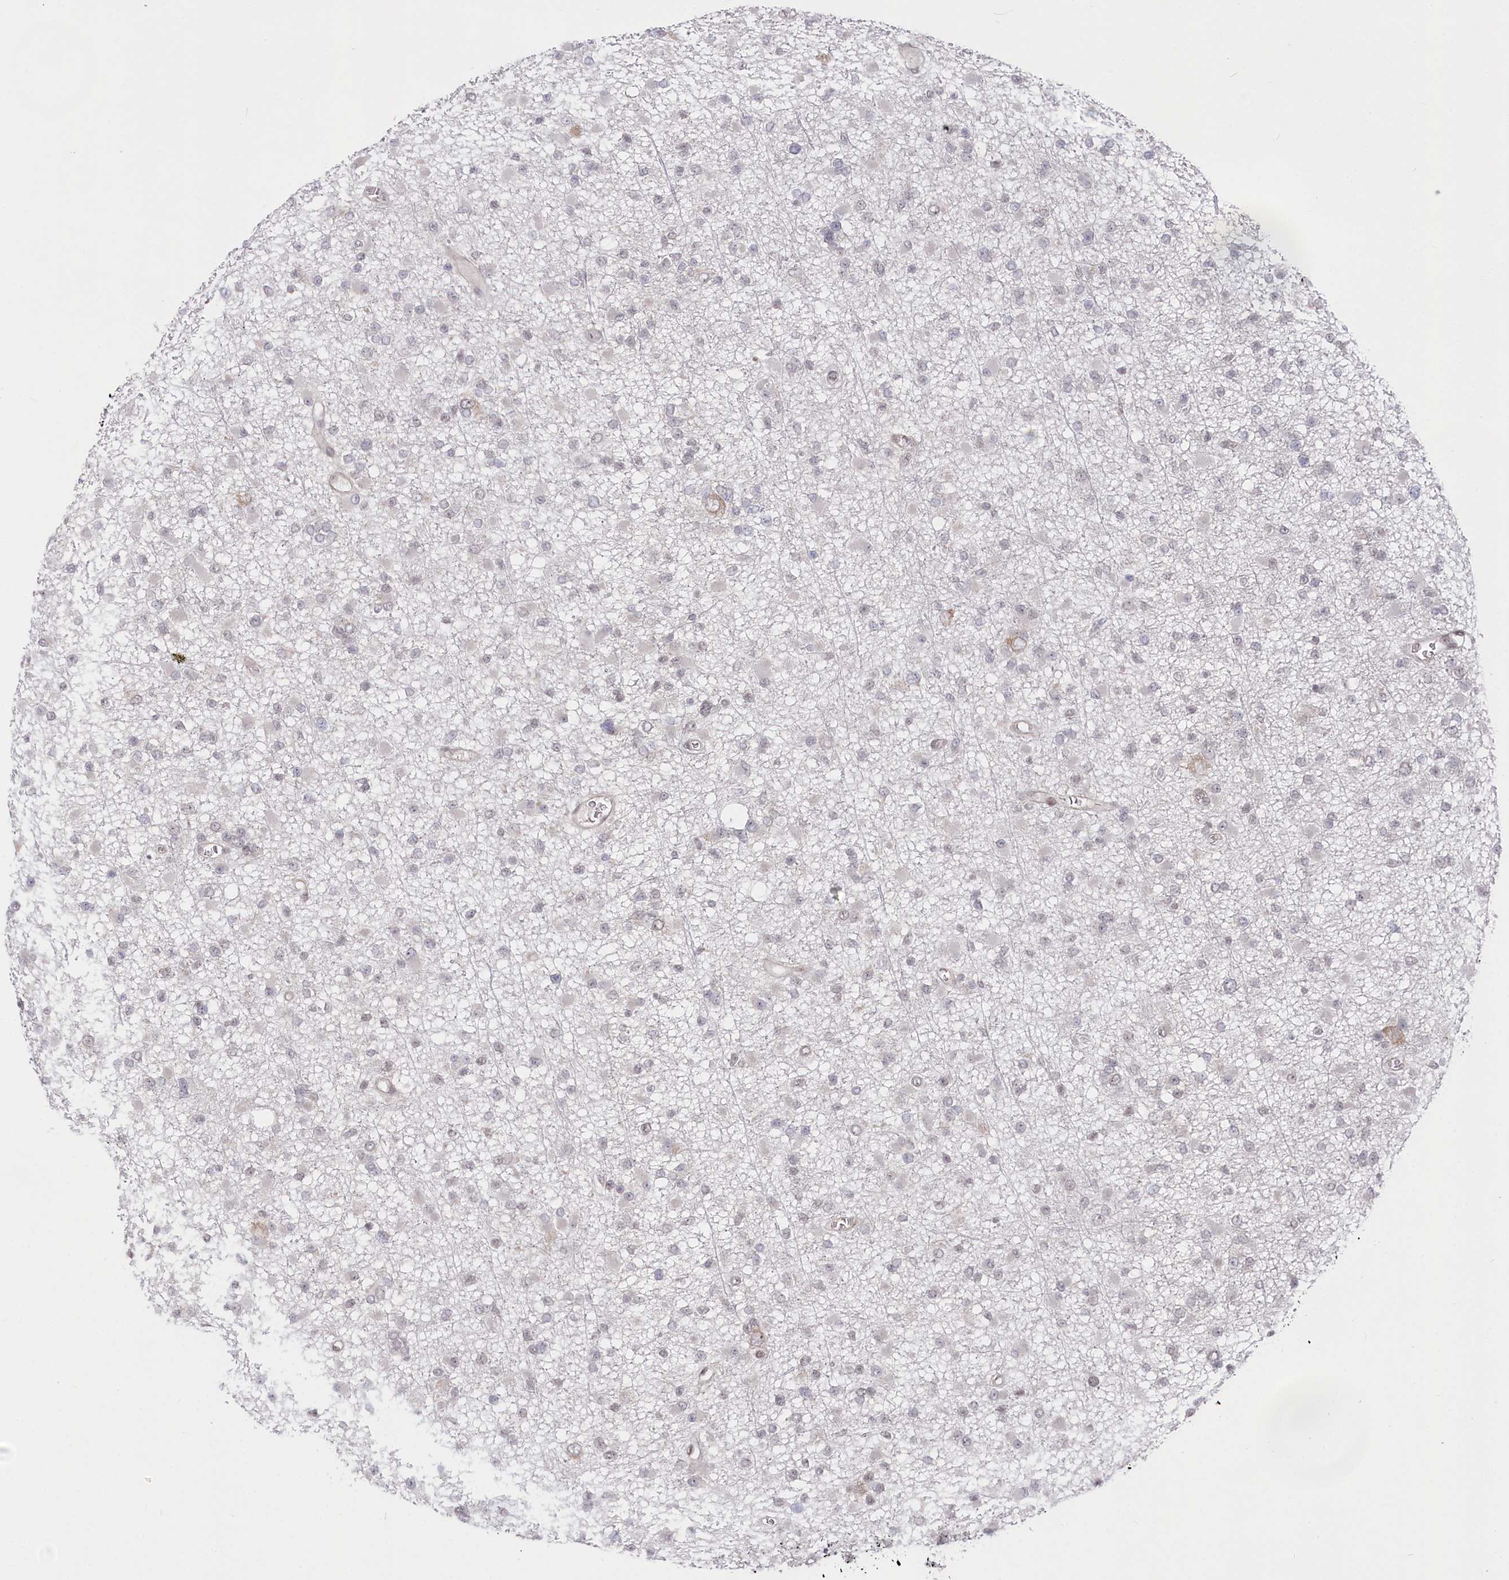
{"staining": {"intensity": "negative", "quantity": "none", "location": "none"}, "tissue": "glioma", "cell_type": "Tumor cells", "image_type": "cancer", "snomed": [{"axis": "morphology", "description": "Glioma, malignant, Low grade"}, {"axis": "topography", "description": "Brain"}], "caption": "A photomicrograph of human glioma is negative for staining in tumor cells. (DAB (3,3'-diaminobenzidine) IHC, high magnification).", "gene": "CGGBP1", "patient": {"sex": "female", "age": 22}}